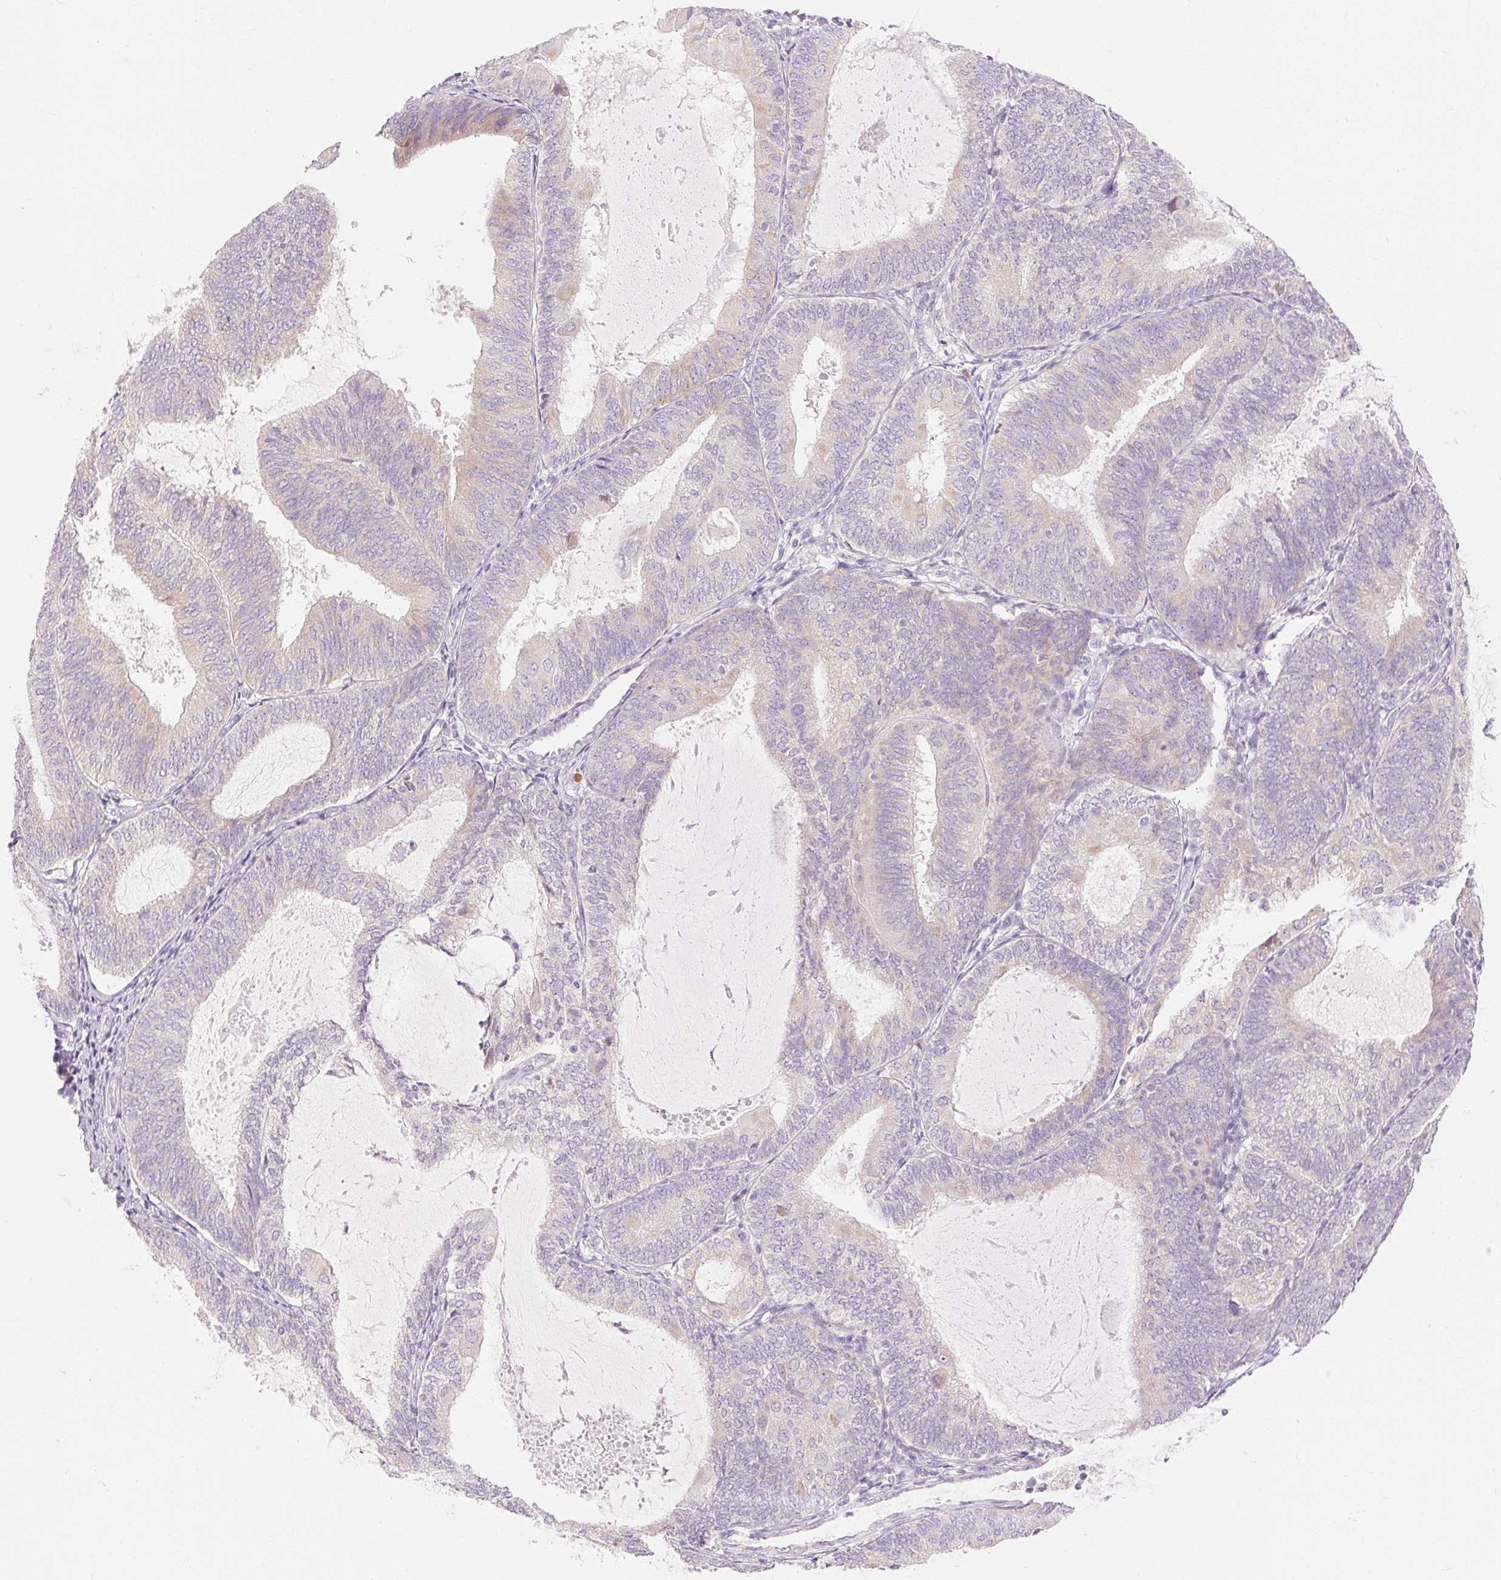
{"staining": {"intensity": "weak", "quantity": "<25%", "location": "cytoplasmic/membranous"}, "tissue": "endometrial cancer", "cell_type": "Tumor cells", "image_type": "cancer", "snomed": [{"axis": "morphology", "description": "Adenocarcinoma, NOS"}, {"axis": "topography", "description": "Endometrium"}], "caption": "An immunohistochemistry photomicrograph of adenocarcinoma (endometrial) is shown. There is no staining in tumor cells of adenocarcinoma (endometrial).", "gene": "MYO1D", "patient": {"sex": "female", "age": 81}}